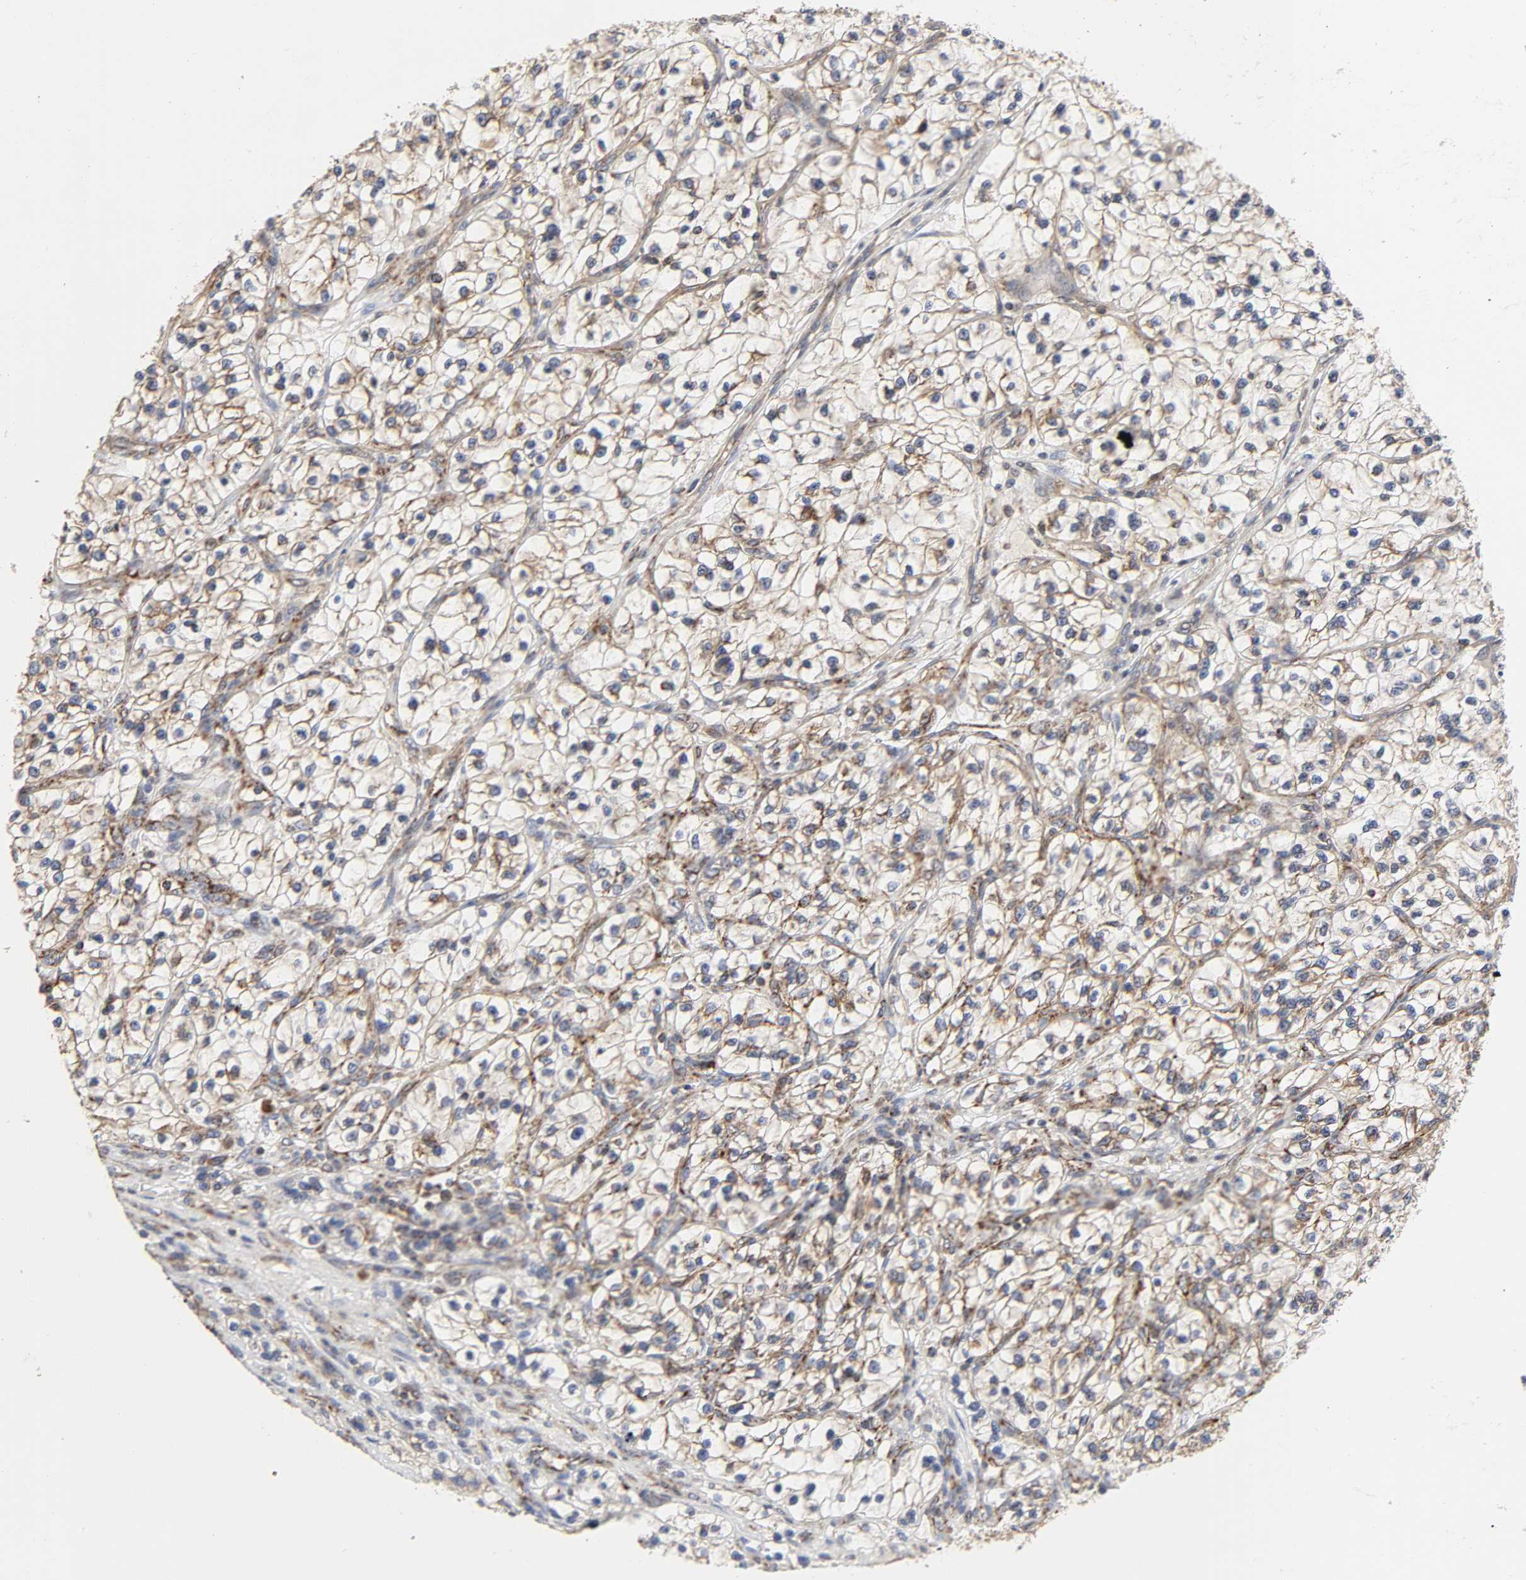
{"staining": {"intensity": "weak", "quantity": "25%-75%", "location": "cytoplasmic/membranous"}, "tissue": "renal cancer", "cell_type": "Tumor cells", "image_type": "cancer", "snomed": [{"axis": "morphology", "description": "Adenocarcinoma, NOS"}, {"axis": "topography", "description": "Kidney"}], "caption": "Renal cancer stained for a protein (brown) reveals weak cytoplasmic/membranous positive expression in about 25%-75% of tumor cells.", "gene": "COX6B1", "patient": {"sex": "female", "age": 57}}